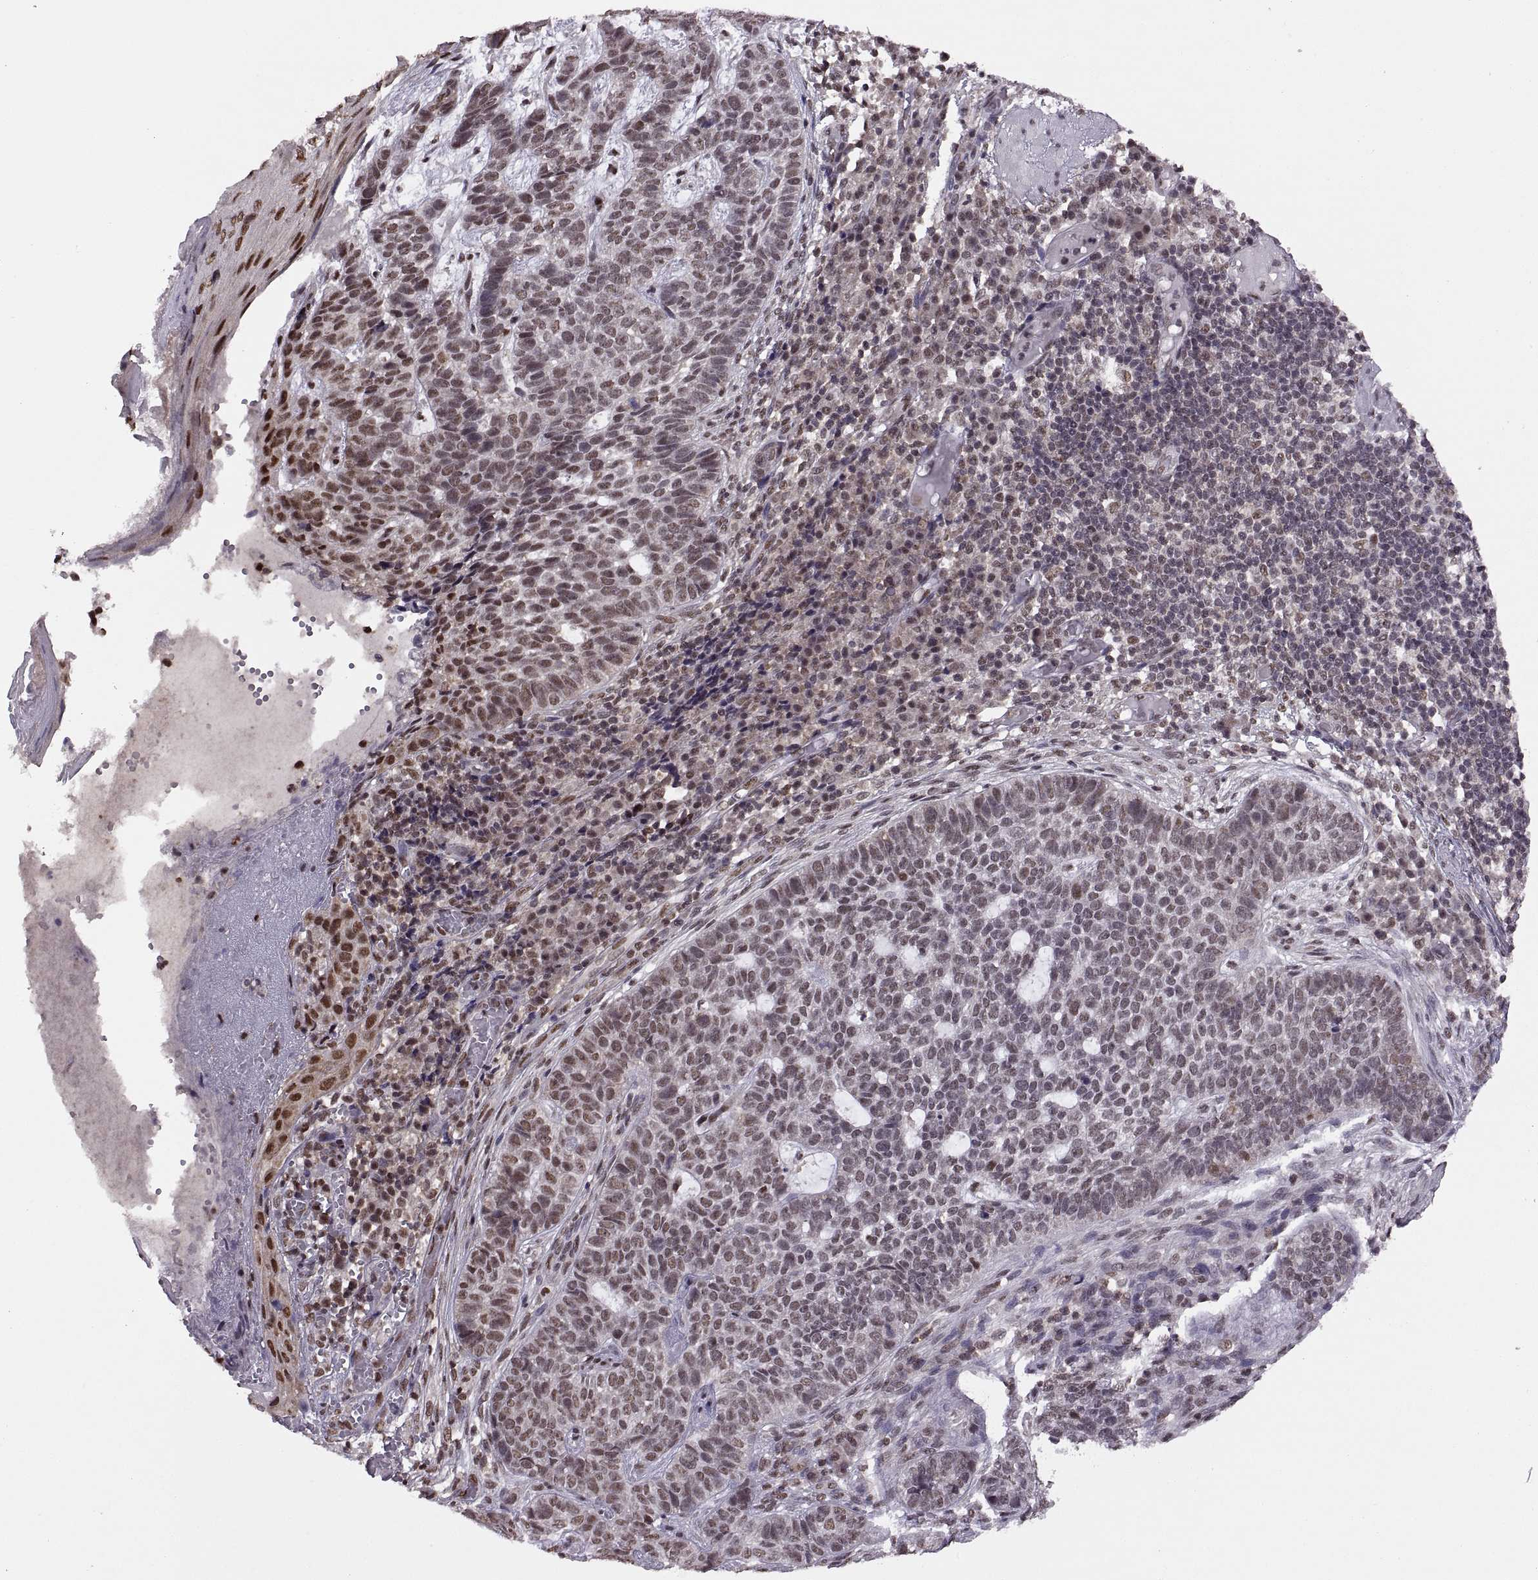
{"staining": {"intensity": "moderate", "quantity": "<25%", "location": "nuclear"}, "tissue": "skin cancer", "cell_type": "Tumor cells", "image_type": "cancer", "snomed": [{"axis": "morphology", "description": "Basal cell carcinoma"}, {"axis": "topography", "description": "Skin"}], "caption": "DAB (3,3'-diaminobenzidine) immunohistochemical staining of skin basal cell carcinoma demonstrates moderate nuclear protein staining in about <25% of tumor cells.", "gene": "INTS3", "patient": {"sex": "female", "age": 69}}